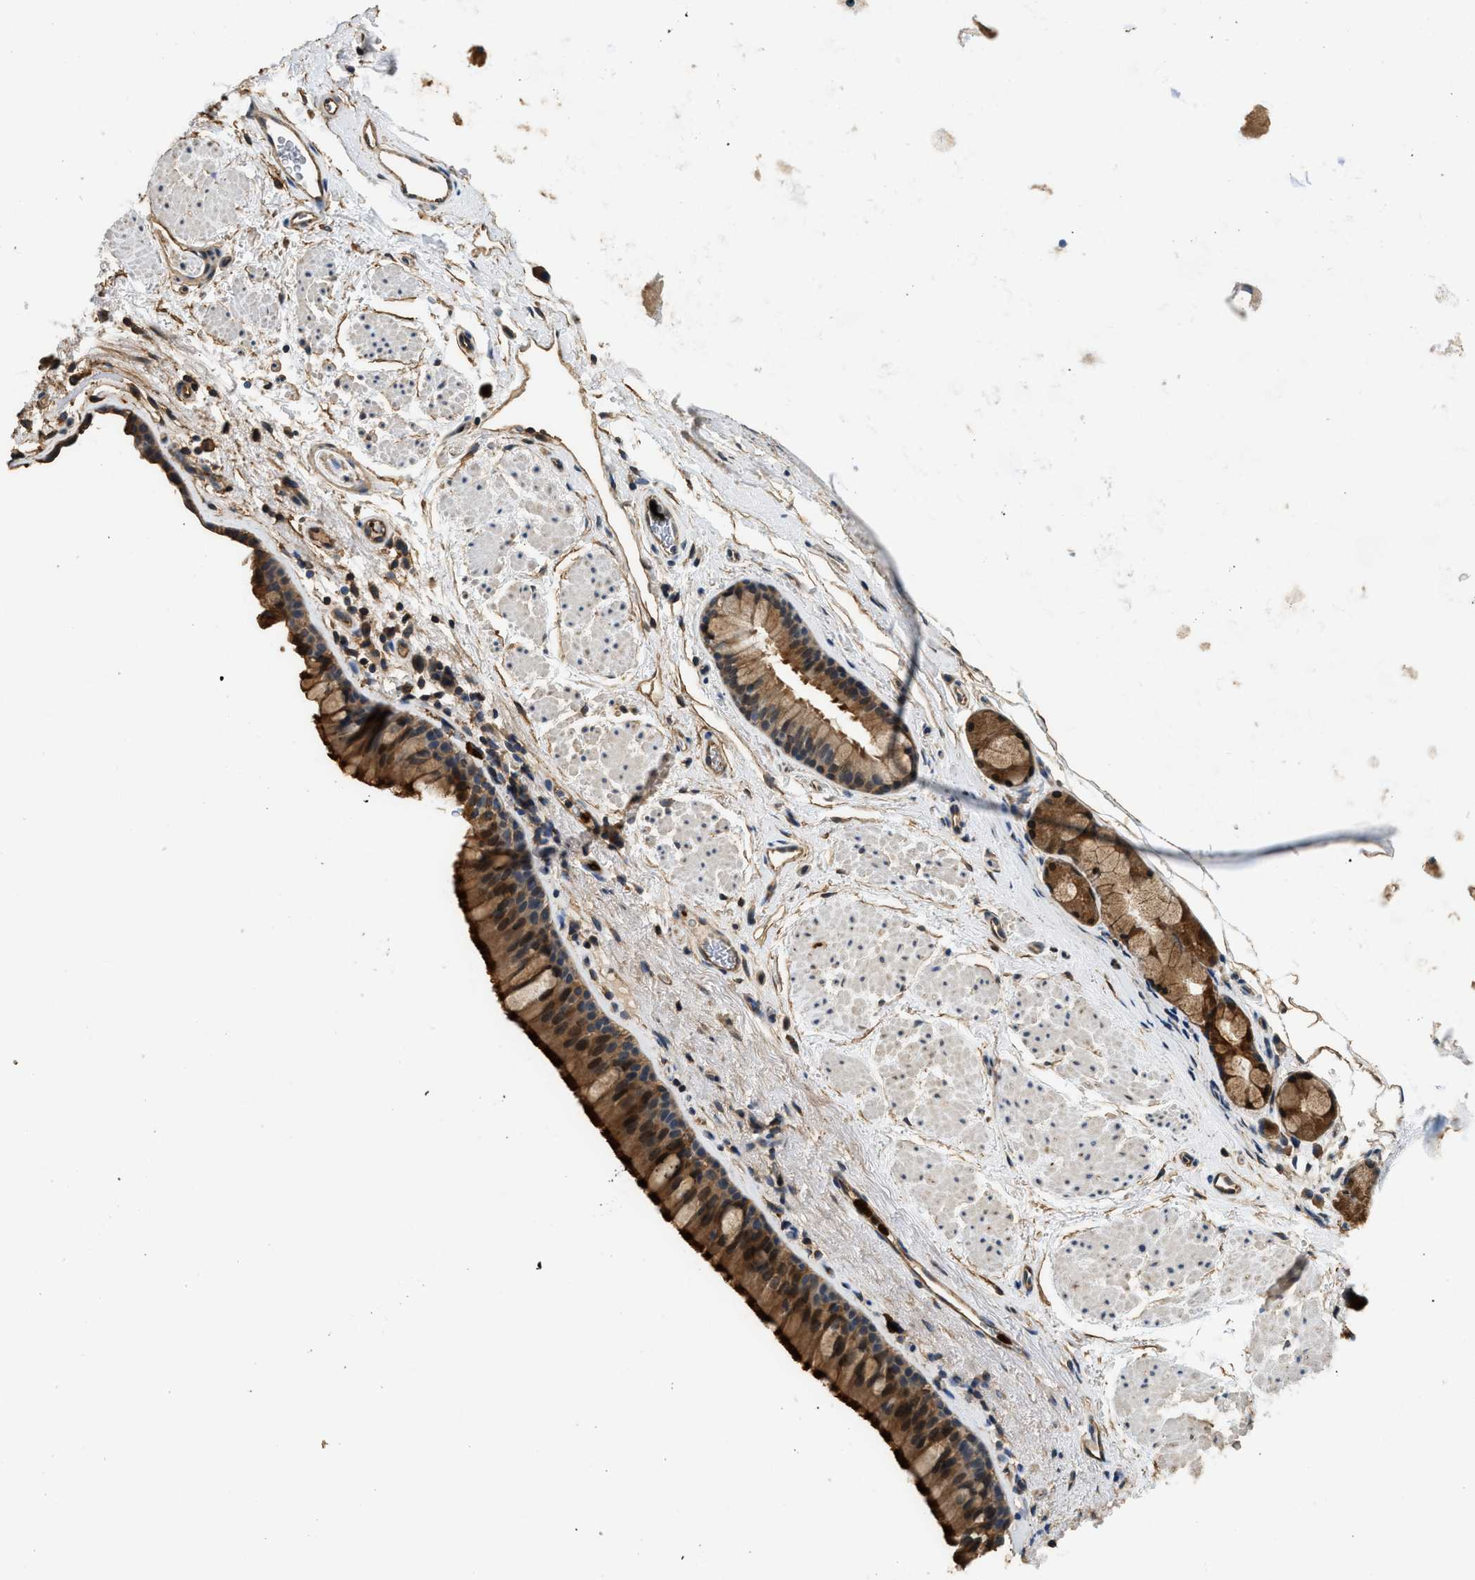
{"staining": {"intensity": "strong", "quantity": ">75%", "location": "cytoplasmic/membranous,nuclear"}, "tissue": "bronchus", "cell_type": "Respiratory epithelial cells", "image_type": "normal", "snomed": [{"axis": "morphology", "description": "Normal tissue, NOS"}, {"axis": "topography", "description": "Cartilage tissue"}, {"axis": "topography", "description": "Bronchus"}], "caption": "DAB (3,3'-diaminobenzidine) immunohistochemical staining of benign bronchus demonstrates strong cytoplasmic/membranous,nuclear protein expression in about >75% of respiratory epithelial cells.", "gene": "ANXA3", "patient": {"sex": "female", "age": 53}}